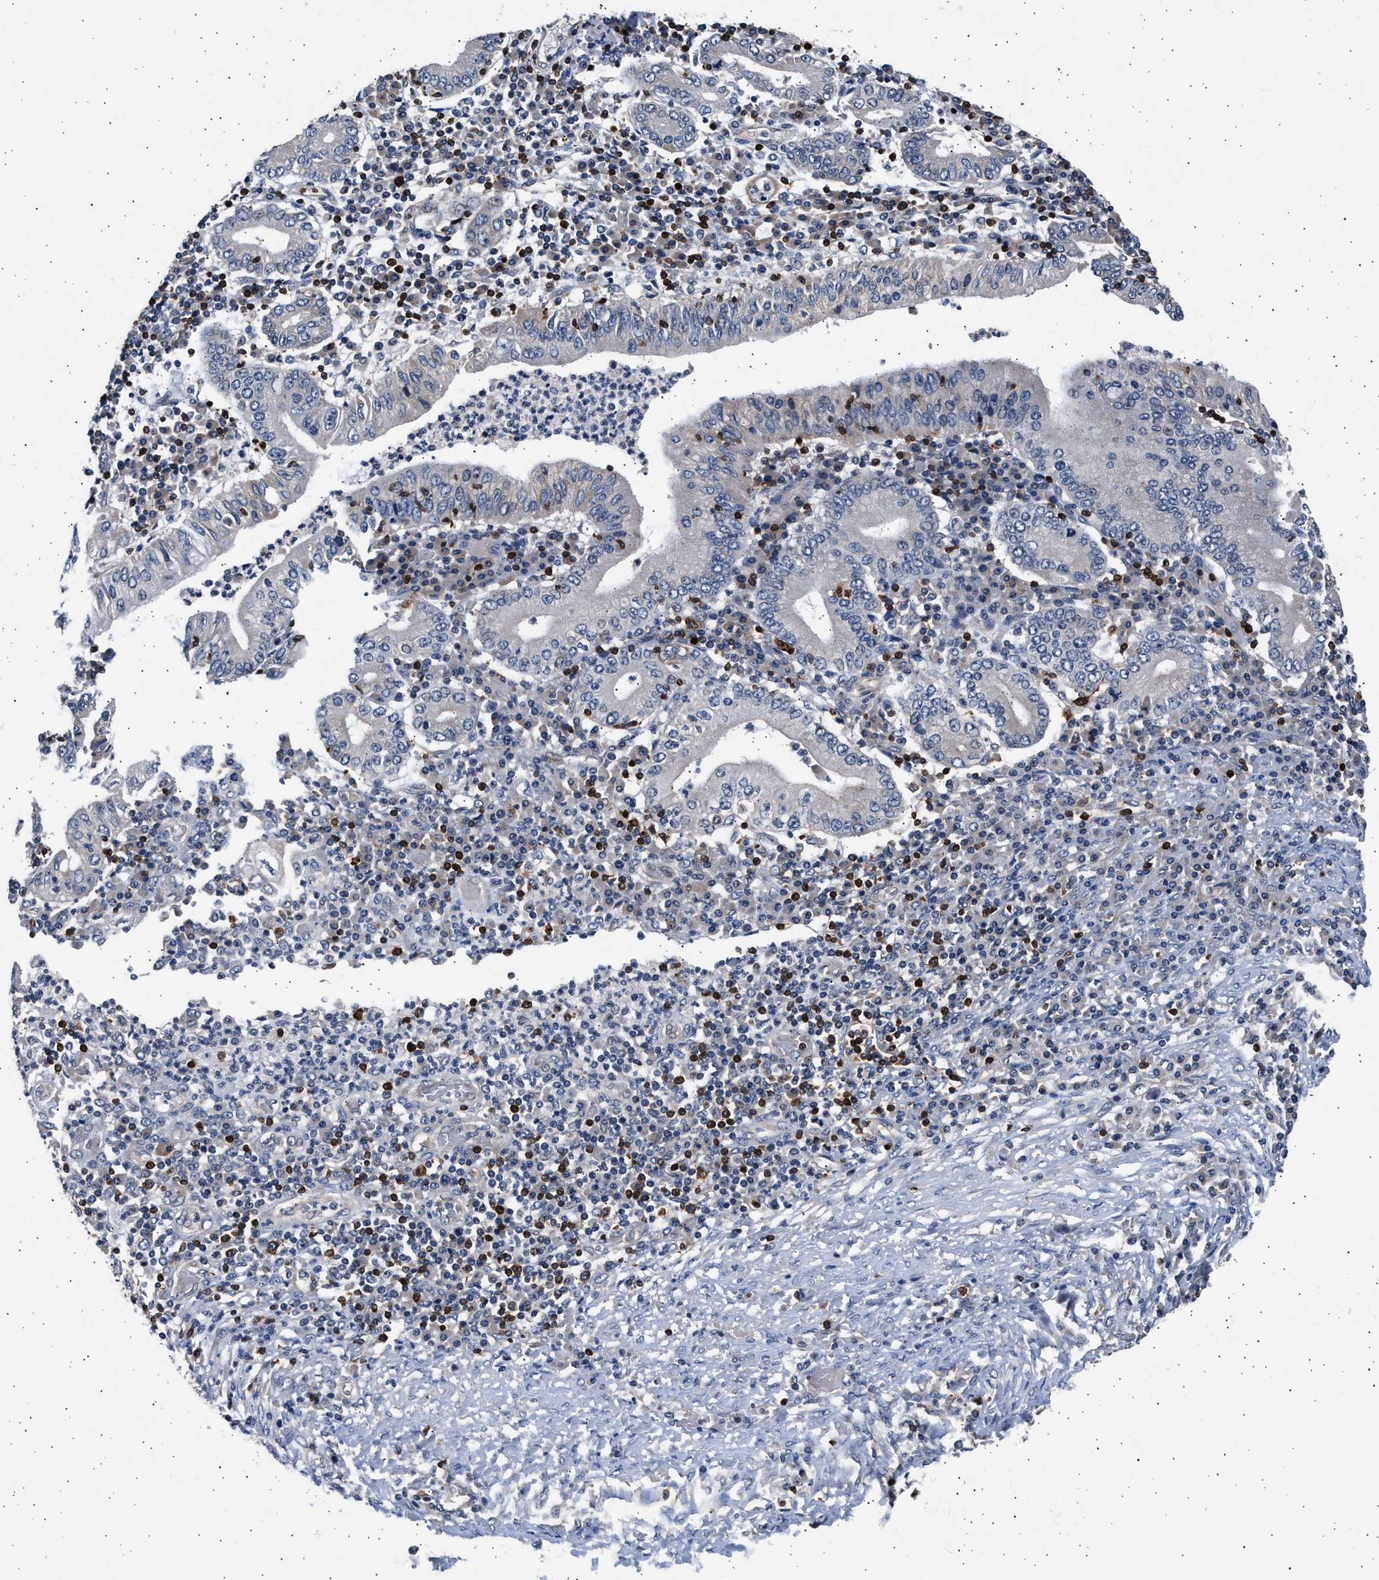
{"staining": {"intensity": "negative", "quantity": "none", "location": "none"}, "tissue": "stomach cancer", "cell_type": "Tumor cells", "image_type": "cancer", "snomed": [{"axis": "morphology", "description": "Normal tissue, NOS"}, {"axis": "morphology", "description": "Adenocarcinoma, NOS"}, {"axis": "topography", "description": "Esophagus"}, {"axis": "topography", "description": "Stomach, upper"}, {"axis": "topography", "description": "Peripheral nerve tissue"}], "caption": "Tumor cells show no significant protein expression in stomach cancer. (DAB immunohistochemistry with hematoxylin counter stain).", "gene": "GRAP2", "patient": {"sex": "male", "age": 62}}